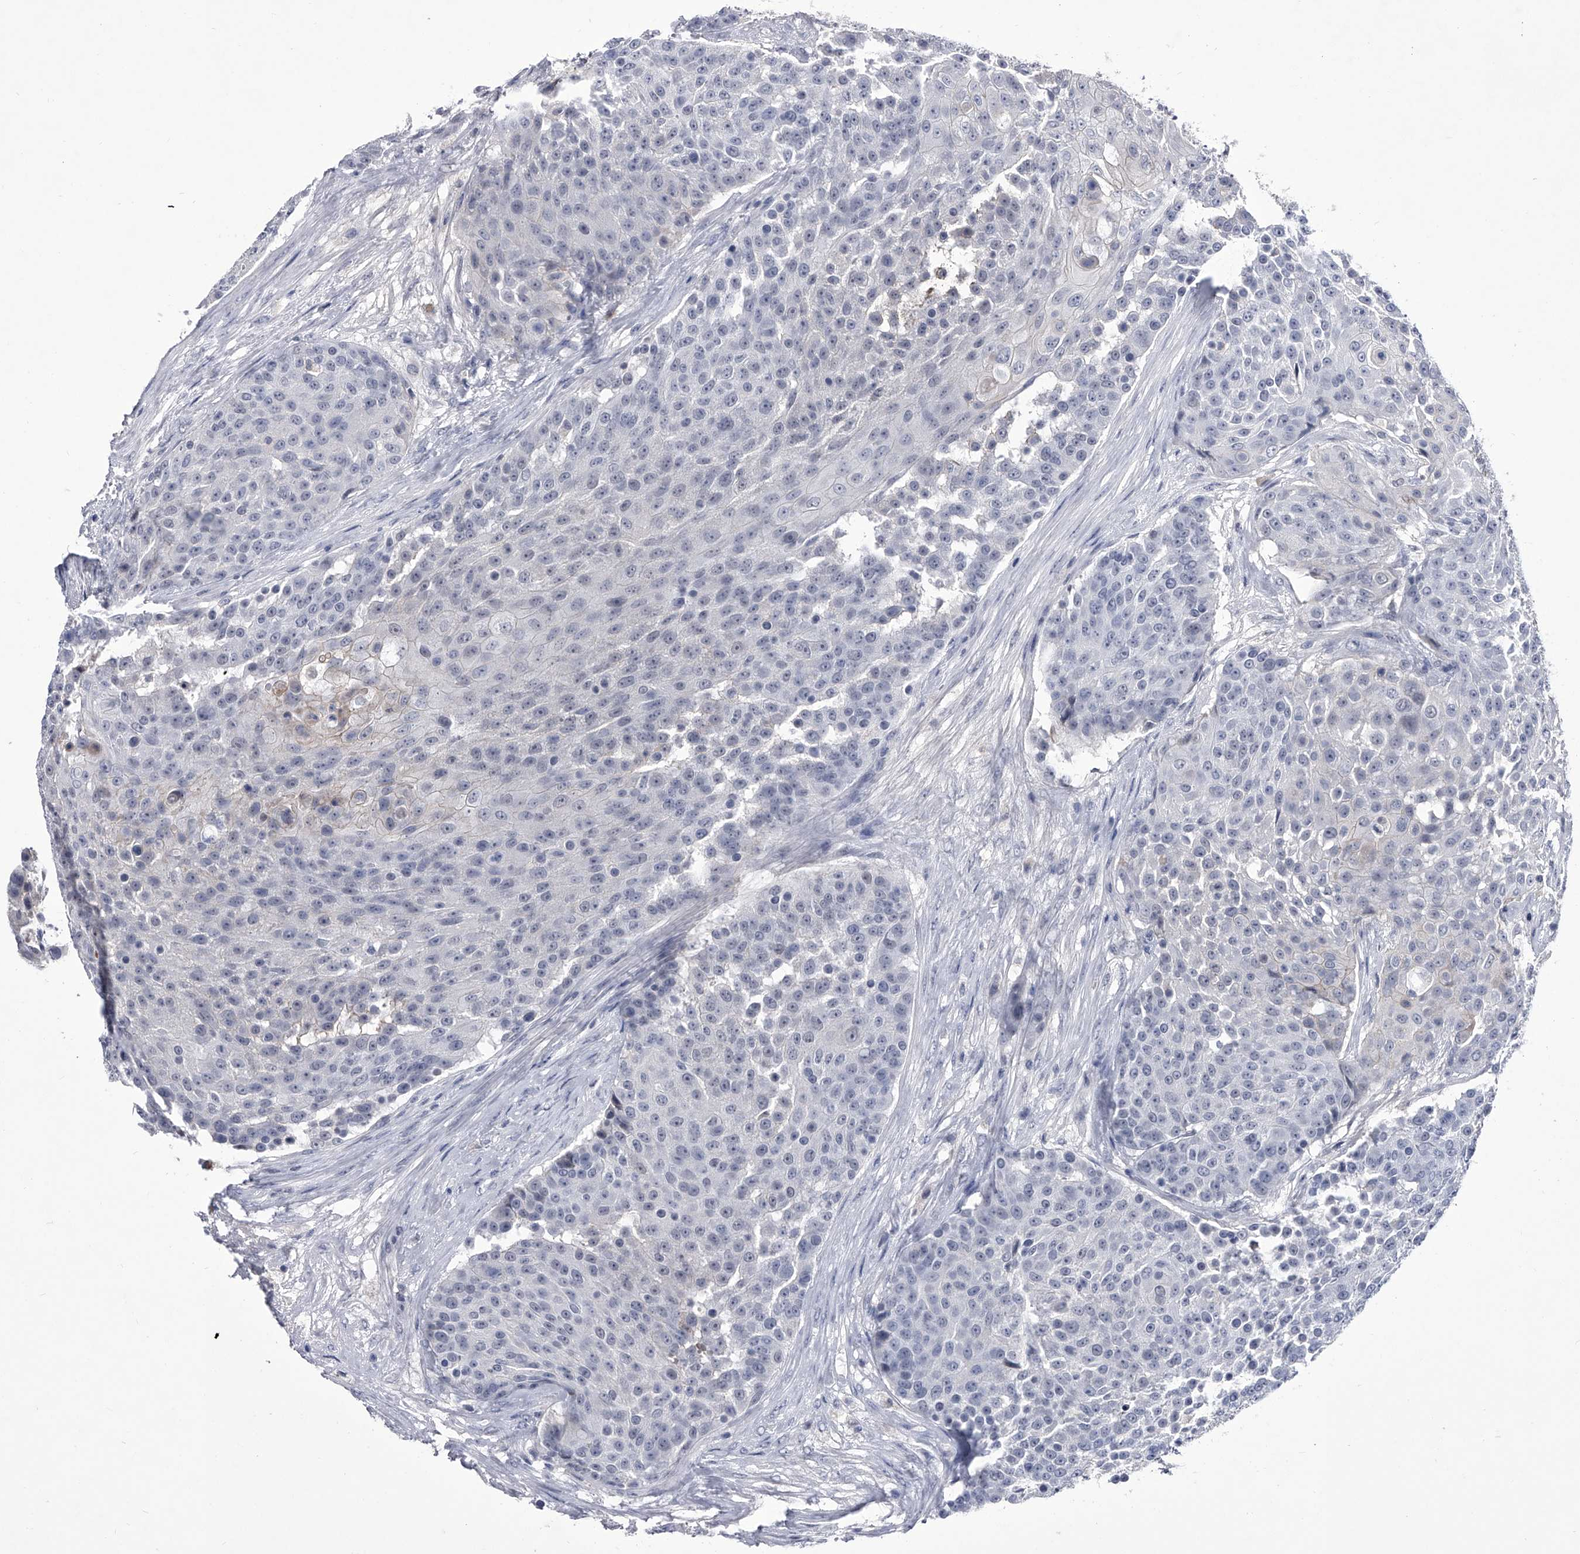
{"staining": {"intensity": "negative", "quantity": "none", "location": "none"}, "tissue": "urothelial cancer", "cell_type": "Tumor cells", "image_type": "cancer", "snomed": [{"axis": "morphology", "description": "Urothelial carcinoma, High grade"}, {"axis": "topography", "description": "Urinary bladder"}], "caption": "The IHC photomicrograph has no significant staining in tumor cells of urothelial cancer tissue.", "gene": "CRISP2", "patient": {"sex": "female", "age": 63}}